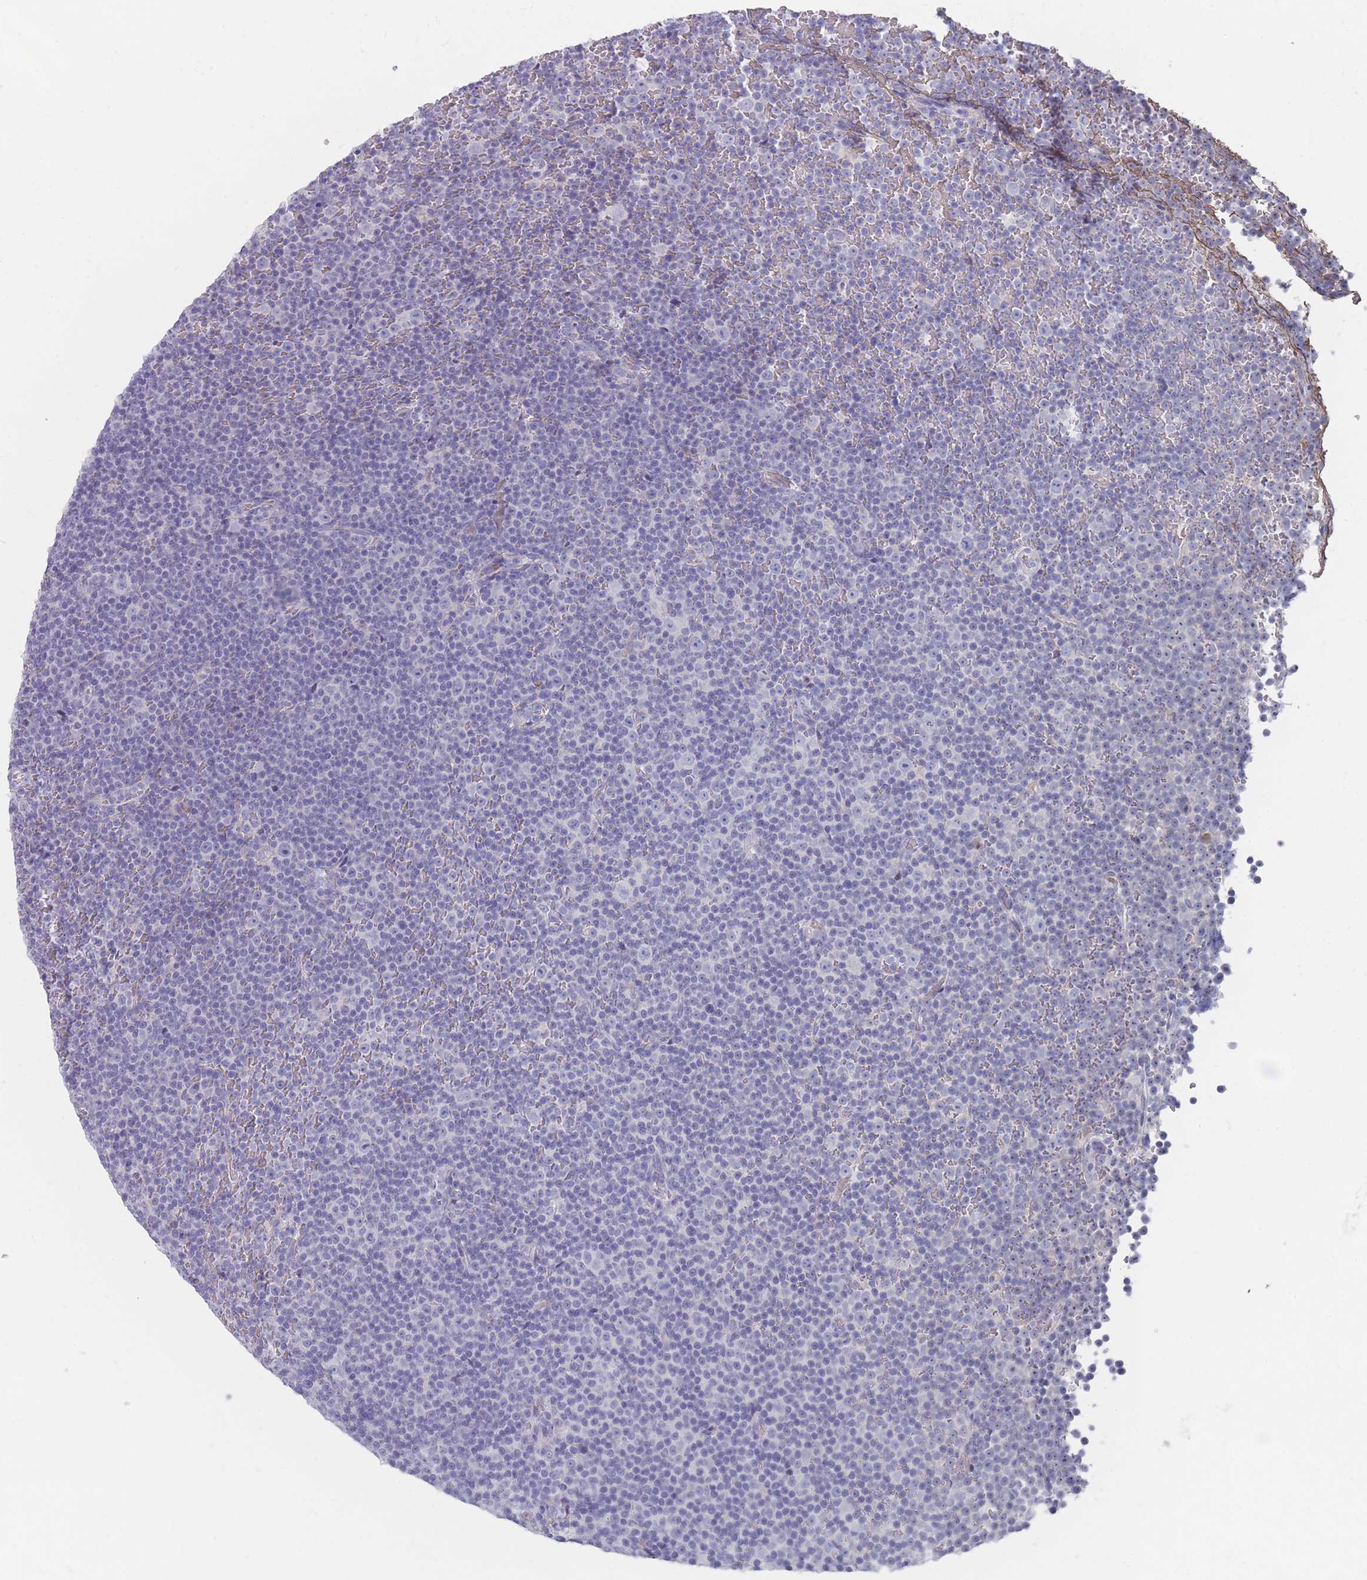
{"staining": {"intensity": "negative", "quantity": "none", "location": "none"}, "tissue": "lymphoma", "cell_type": "Tumor cells", "image_type": "cancer", "snomed": [{"axis": "morphology", "description": "Malignant lymphoma, non-Hodgkin's type, Low grade"}, {"axis": "topography", "description": "Lymph node"}], "caption": "There is no significant staining in tumor cells of lymphoma.", "gene": "ST8SIA5", "patient": {"sex": "female", "age": 67}}